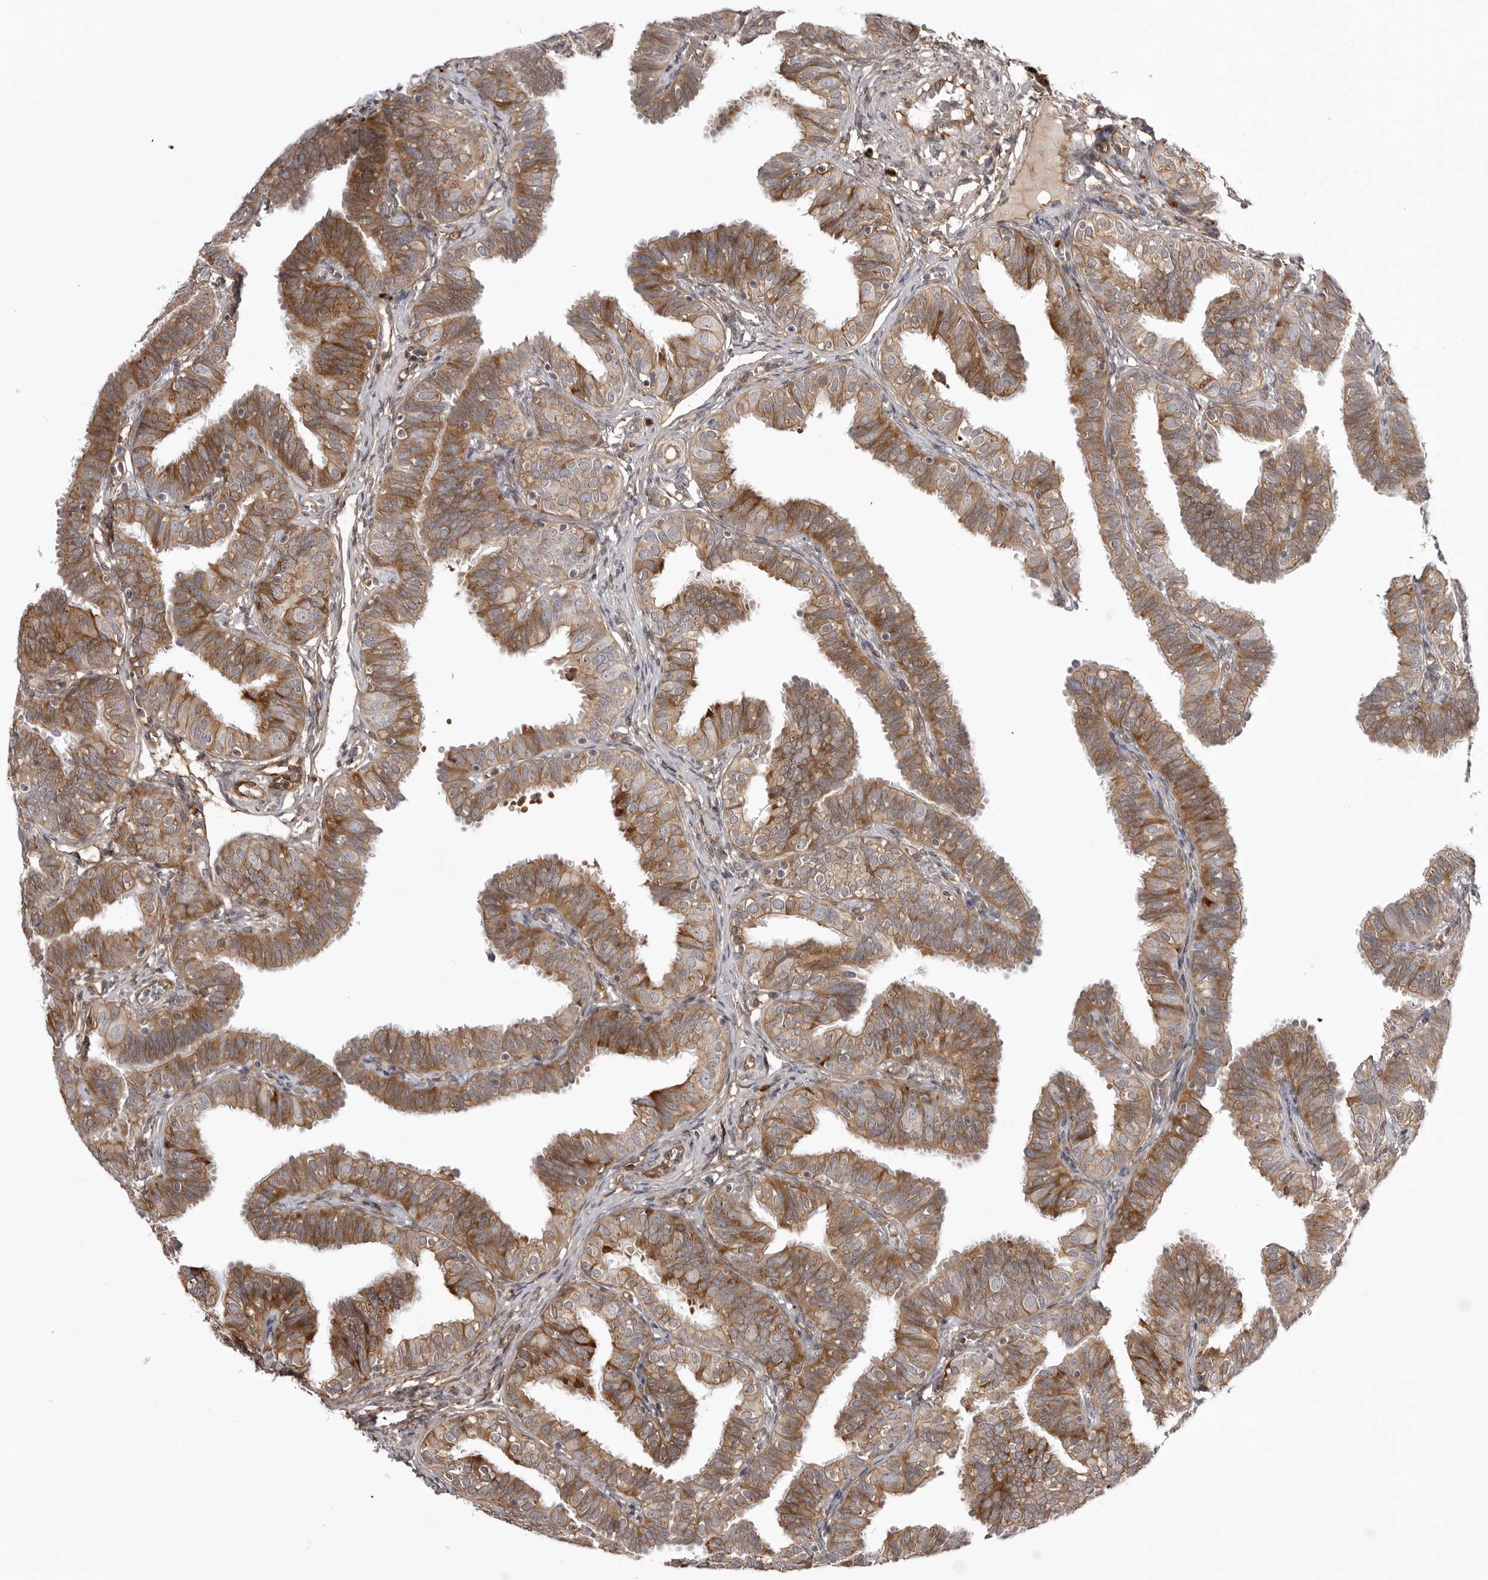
{"staining": {"intensity": "moderate", "quantity": ">75%", "location": "cytoplasmic/membranous"}, "tissue": "fallopian tube", "cell_type": "Glandular cells", "image_type": "normal", "snomed": [{"axis": "morphology", "description": "Normal tissue, NOS"}, {"axis": "topography", "description": "Fallopian tube"}], "caption": "This image displays immunohistochemistry (IHC) staining of unremarkable fallopian tube, with medium moderate cytoplasmic/membranous expression in about >75% of glandular cells.", "gene": "ARL5A", "patient": {"sex": "female", "age": 35}}